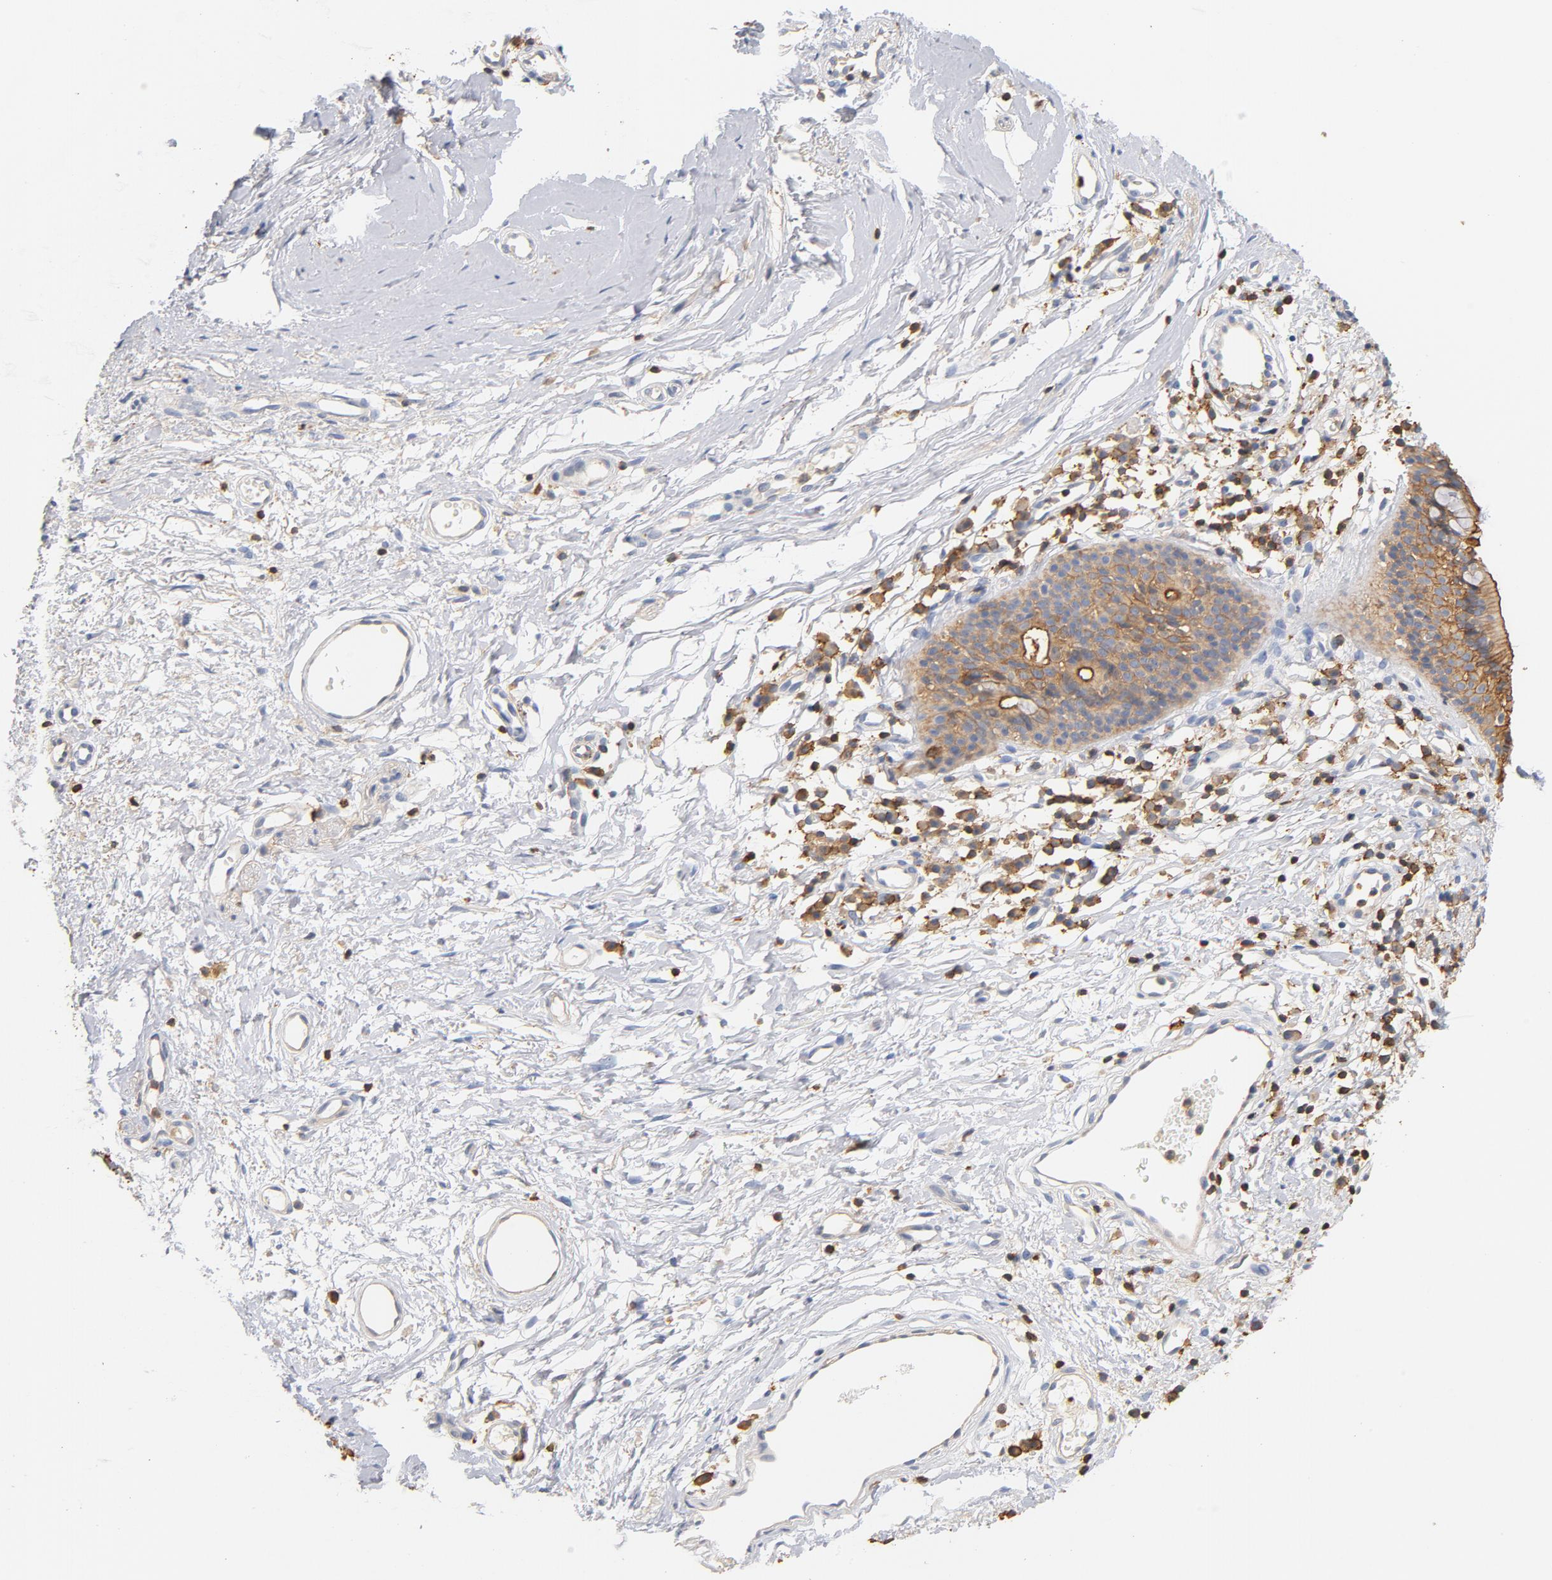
{"staining": {"intensity": "strong", "quantity": ">75%", "location": "cytoplasmic/membranous"}, "tissue": "nasopharynx", "cell_type": "Respiratory epithelial cells", "image_type": "normal", "snomed": [{"axis": "morphology", "description": "Normal tissue, NOS"}, {"axis": "morphology", "description": "Basal cell carcinoma"}, {"axis": "topography", "description": "Cartilage tissue"}, {"axis": "topography", "description": "Nasopharynx"}, {"axis": "topography", "description": "Oral tissue"}], "caption": "DAB (3,3'-diaminobenzidine) immunohistochemical staining of unremarkable nasopharynx demonstrates strong cytoplasmic/membranous protein expression in approximately >75% of respiratory epithelial cells.", "gene": "EZR", "patient": {"sex": "female", "age": 77}}